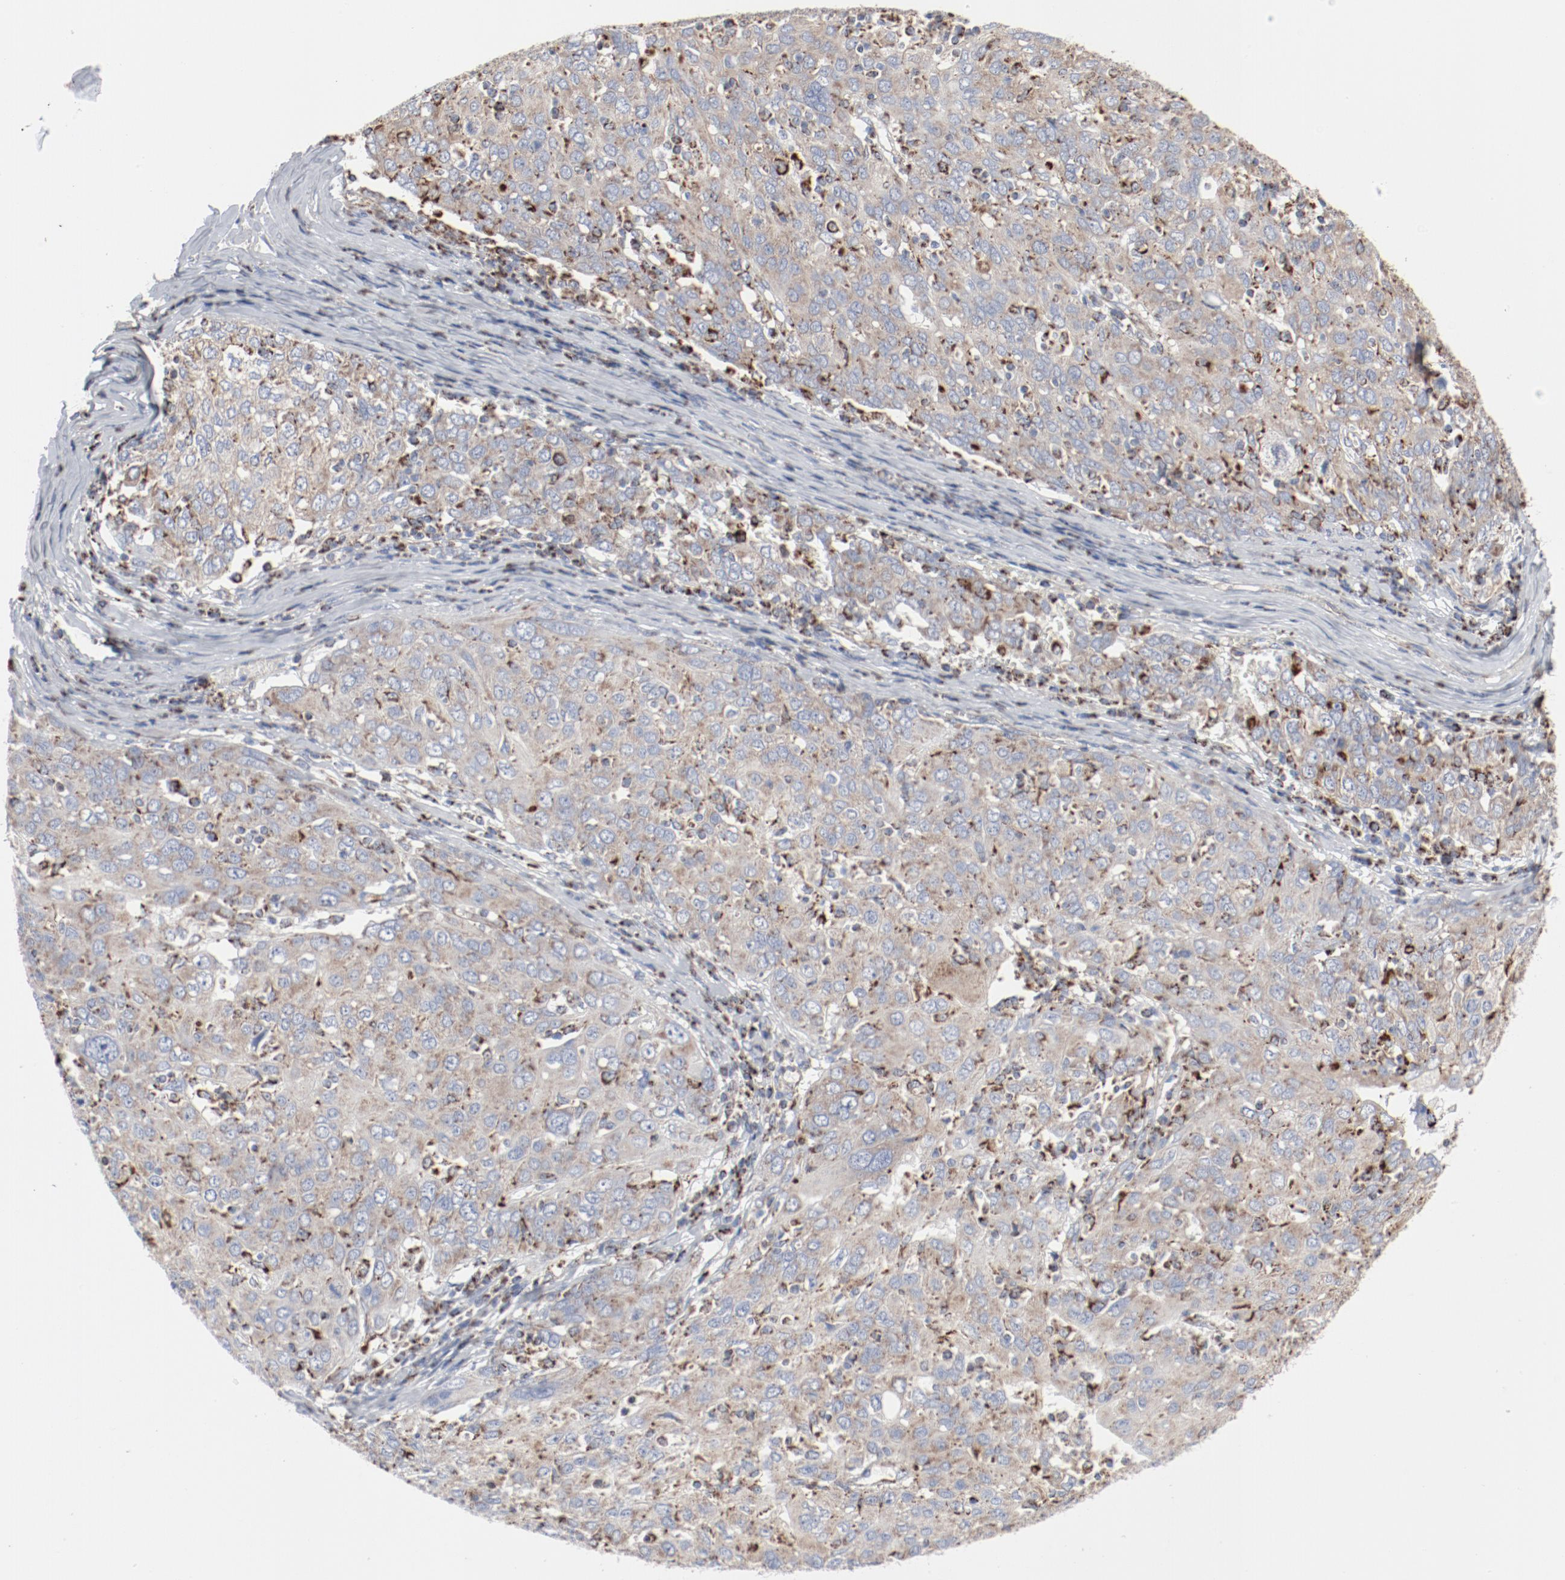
{"staining": {"intensity": "moderate", "quantity": "<25%", "location": "cytoplasmic/membranous"}, "tissue": "ovarian cancer", "cell_type": "Tumor cells", "image_type": "cancer", "snomed": [{"axis": "morphology", "description": "Carcinoma, endometroid"}, {"axis": "topography", "description": "Ovary"}], "caption": "About <25% of tumor cells in ovarian cancer show moderate cytoplasmic/membranous protein expression as visualized by brown immunohistochemical staining.", "gene": "SETD3", "patient": {"sex": "female", "age": 50}}